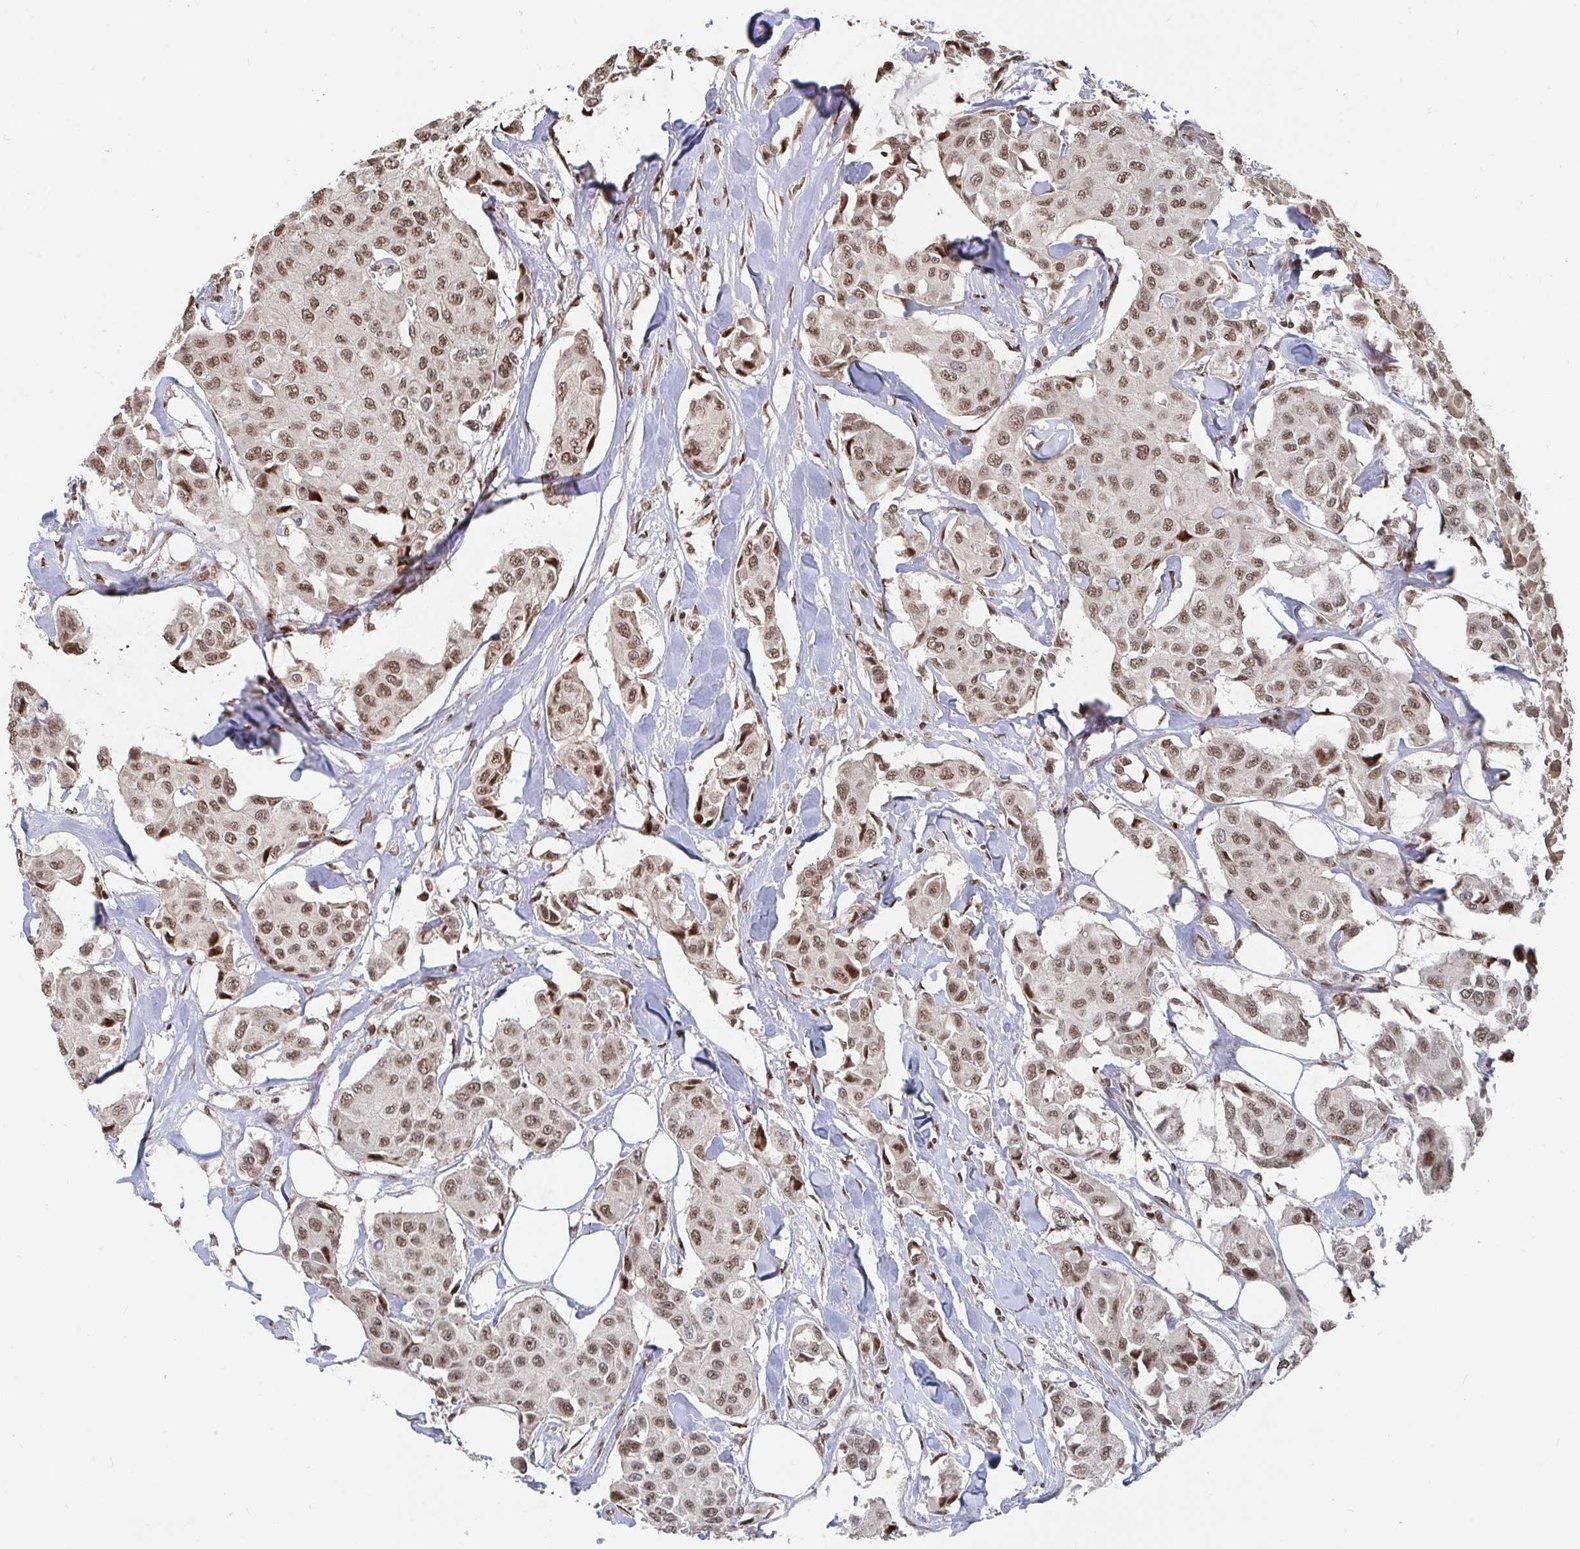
{"staining": {"intensity": "moderate", "quantity": ">75%", "location": "nuclear"}, "tissue": "breast cancer", "cell_type": "Tumor cells", "image_type": "cancer", "snomed": [{"axis": "morphology", "description": "Duct carcinoma"}, {"axis": "topography", "description": "Breast"}, {"axis": "topography", "description": "Lymph node"}], "caption": "Breast cancer (infiltrating ductal carcinoma) stained with DAB (3,3'-diaminobenzidine) IHC displays medium levels of moderate nuclear staining in approximately >75% of tumor cells.", "gene": "ZDHHC12", "patient": {"sex": "female", "age": 80}}